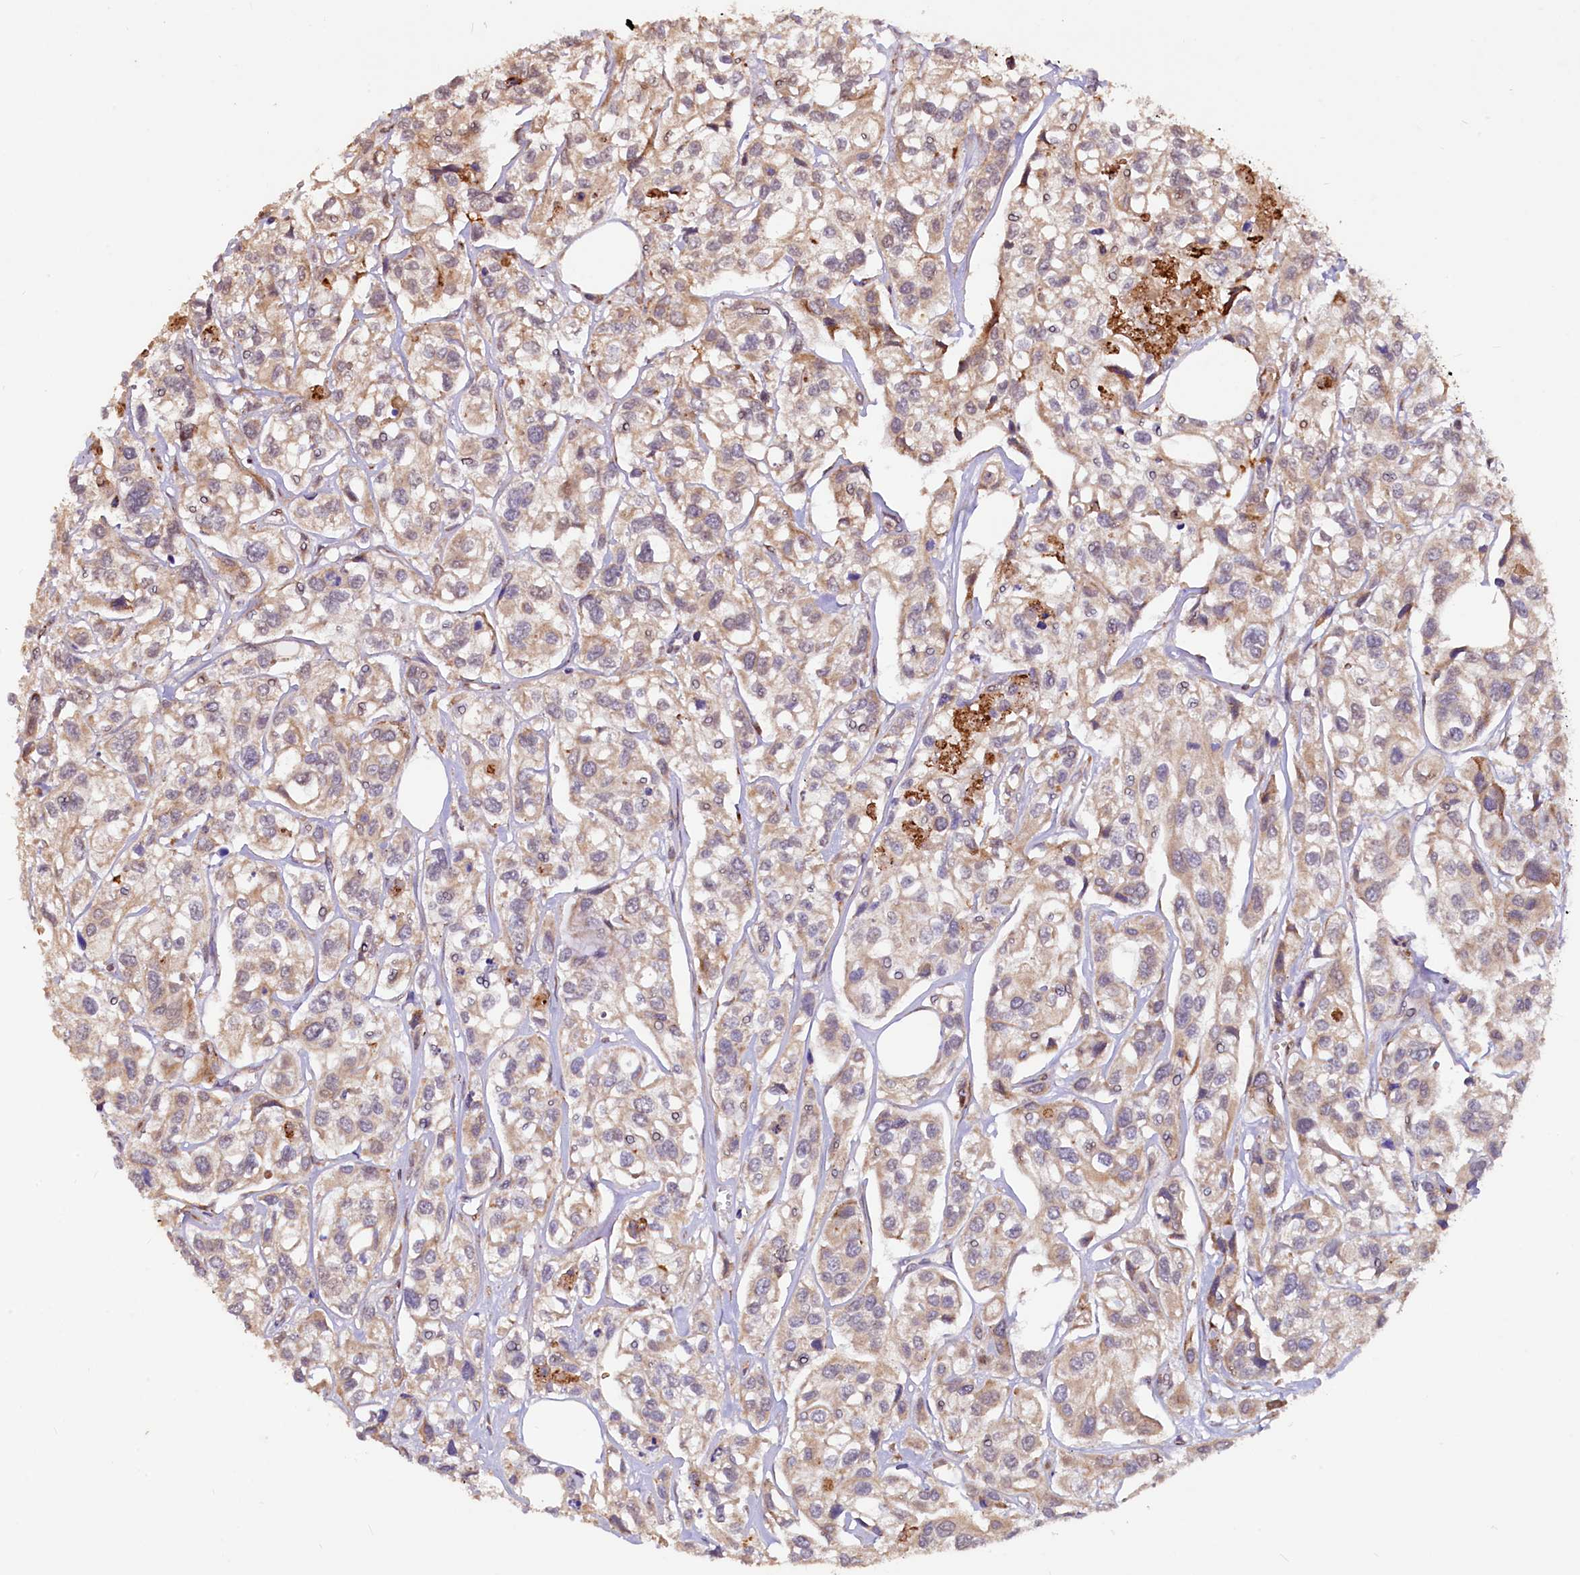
{"staining": {"intensity": "weak", "quantity": ">75%", "location": "cytoplasmic/membranous"}, "tissue": "urothelial cancer", "cell_type": "Tumor cells", "image_type": "cancer", "snomed": [{"axis": "morphology", "description": "Urothelial carcinoma, High grade"}, {"axis": "topography", "description": "Urinary bladder"}], "caption": "Weak cytoplasmic/membranous expression for a protein is identified in about >75% of tumor cells of urothelial cancer using immunohistochemistry (IHC).", "gene": "C5orf15", "patient": {"sex": "male", "age": 67}}